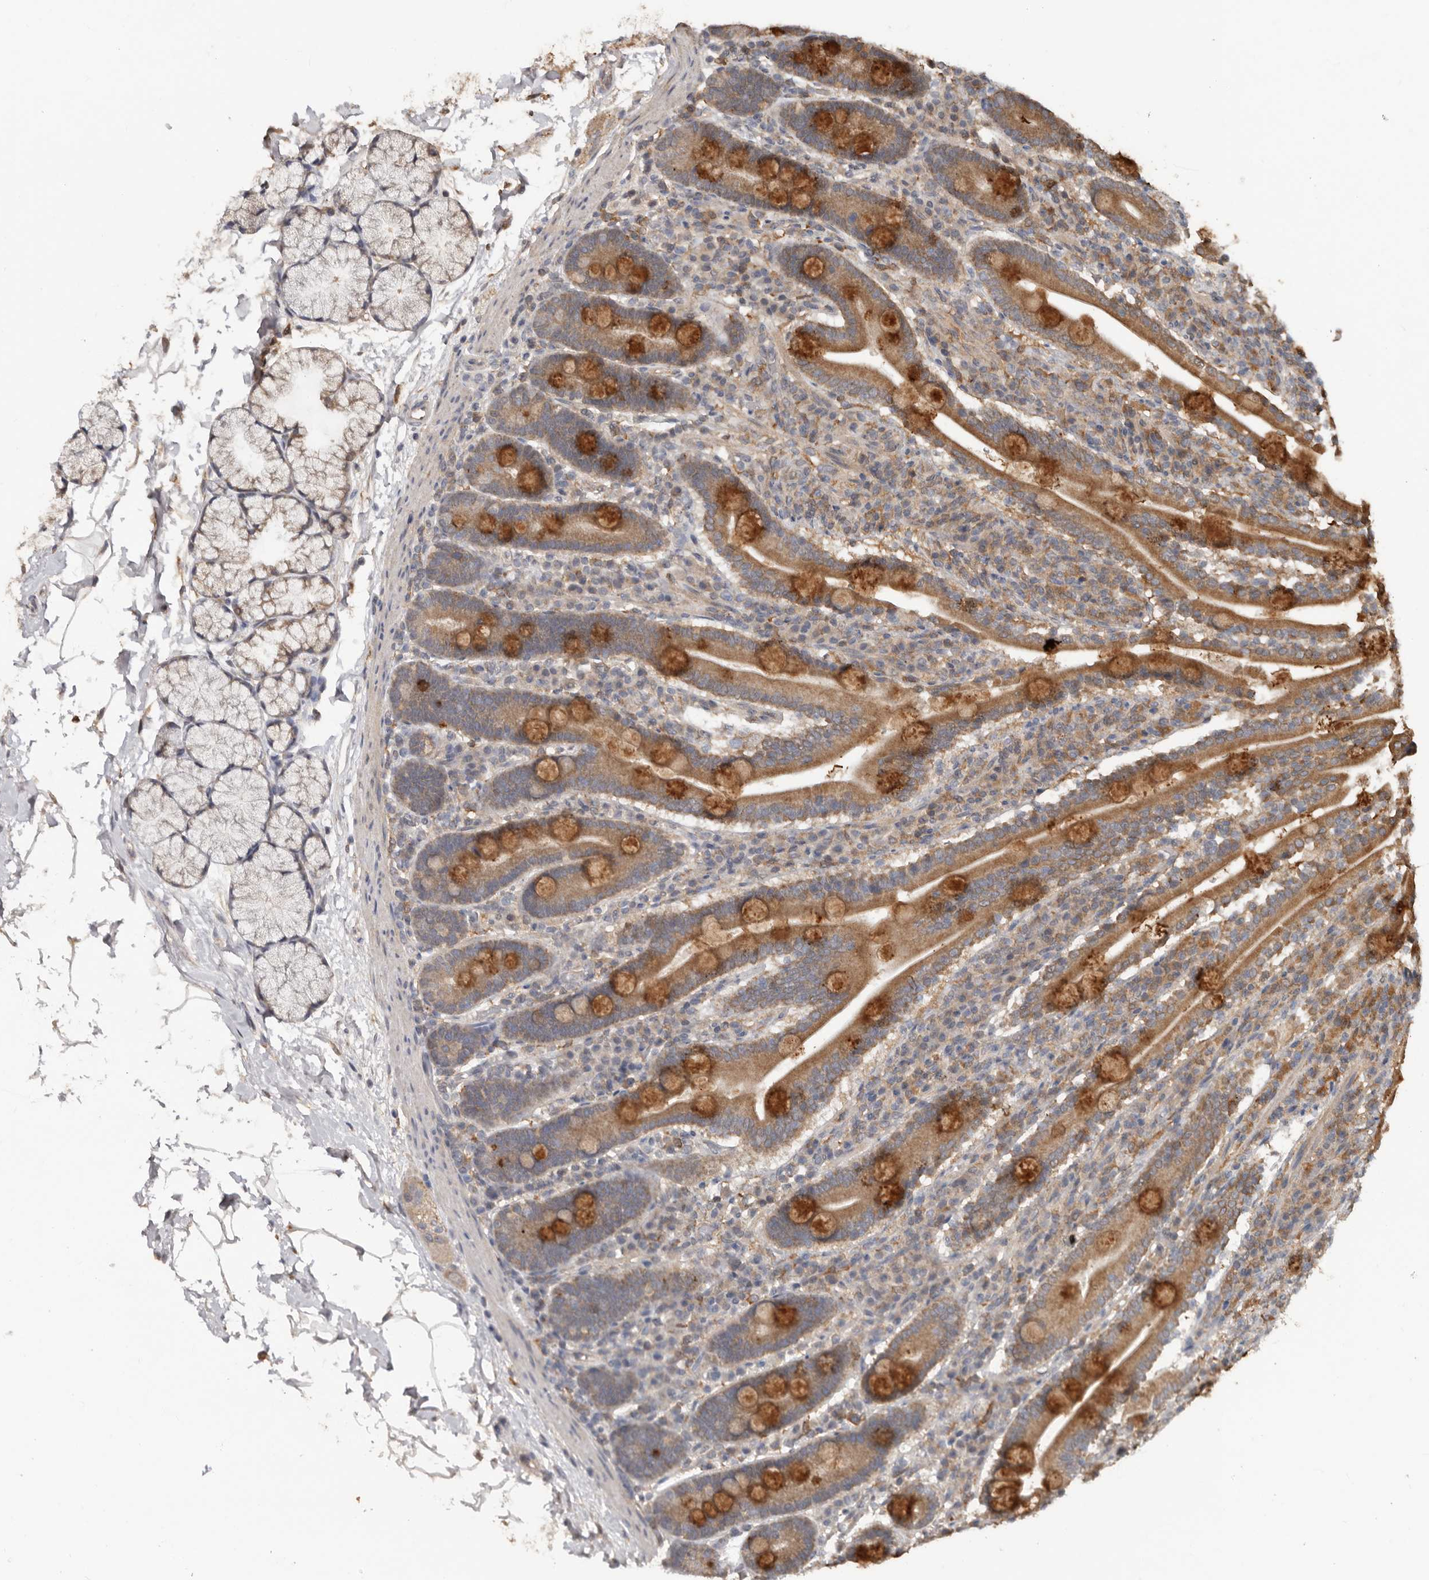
{"staining": {"intensity": "strong", "quantity": "25%-75%", "location": "cytoplasmic/membranous"}, "tissue": "duodenum", "cell_type": "Glandular cells", "image_type": "normal", "snomed": [{"axis": "morphology", "description": "Normal tissue, NOS"}, {"axis": "topography", "description": "Duodenum"}], "caption": "A brown stain highlights strong cytoplasmic/membranous positivity of a protein in glandular cells of normal duodenum. The protein is stained brown, and the nuclei are stained in blue (DAB IHC with brightfield microscopy, high magnification).", "gene": "RSPO2", "patient": {"sex": "male", "age": 35}}